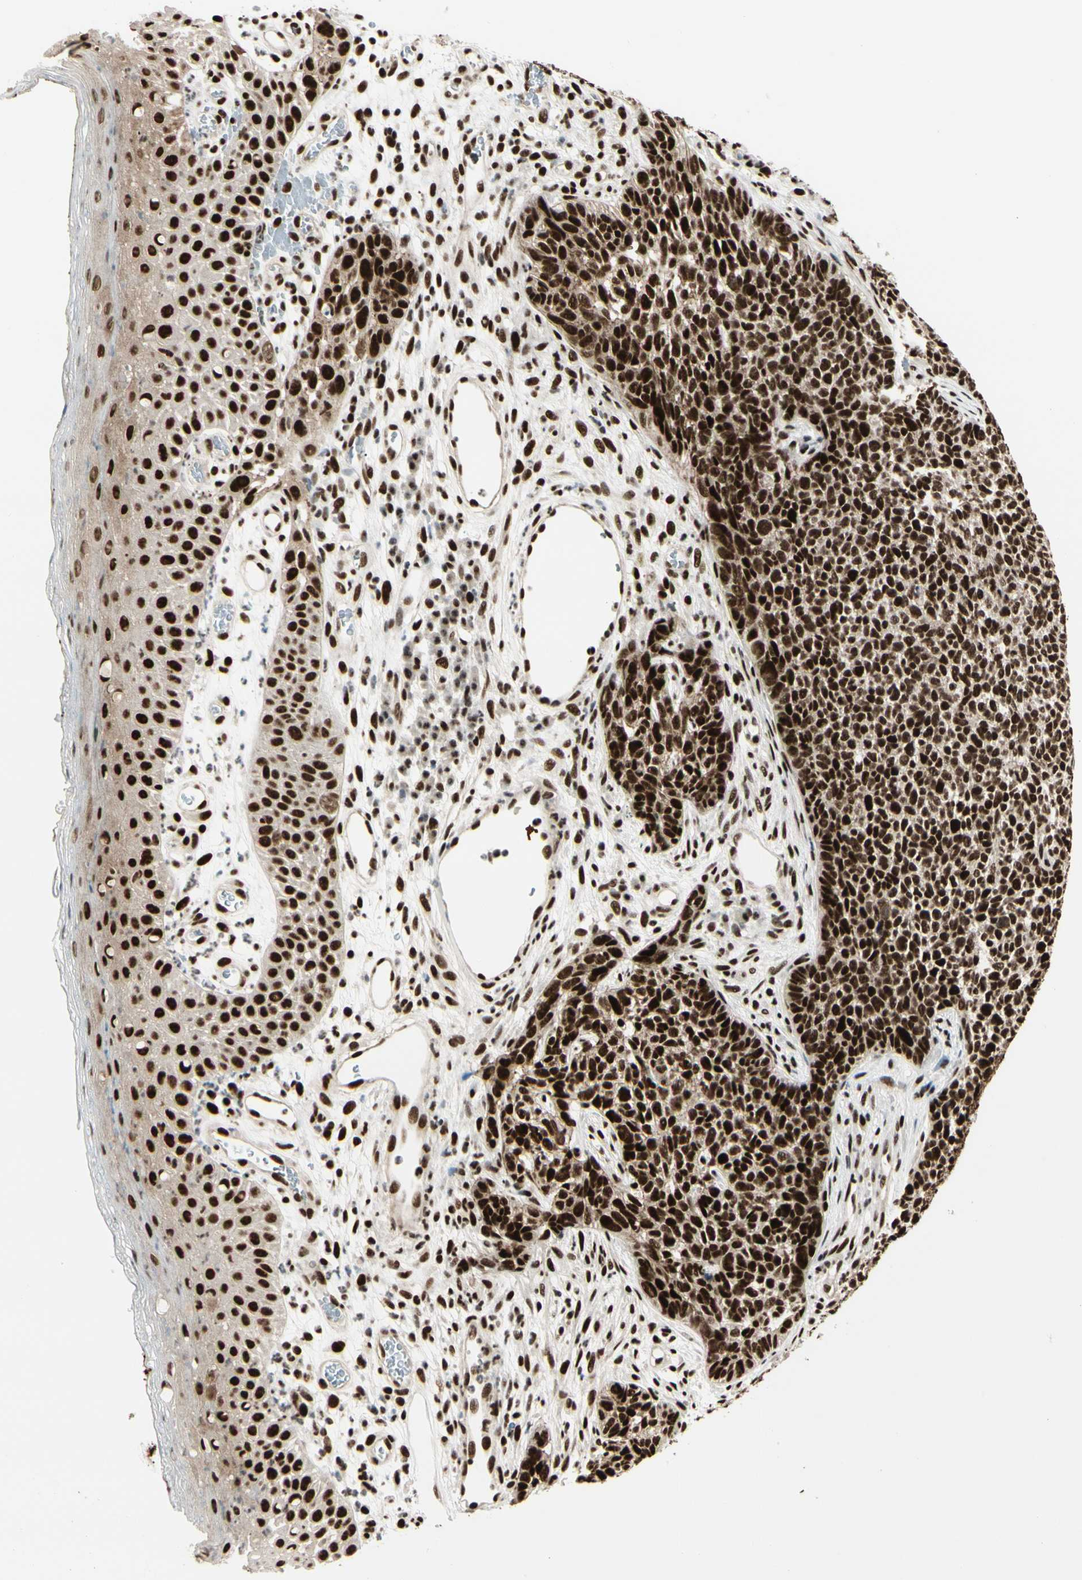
{"staining": {"intensity": "strong", "quantity": ">75%", "location": "nuclear"}, "tissue": "skin cancer", "cell_type": "Tumor cells", "image_type": "cancer", "snomed": [{"axis": "morphology", "description": "Basal cell carcinoma"}, {"axis": "topography", "description": "Skin"}], "caption": "This histopathology image displays immunohistochemistry staining of human skin cancer (basal cell carcinoma), with high strong nuclear staining in approximately >75% of tumor cells.", "gene": "HEXIM1", "patient": {"sex": "female", "age": 84}}